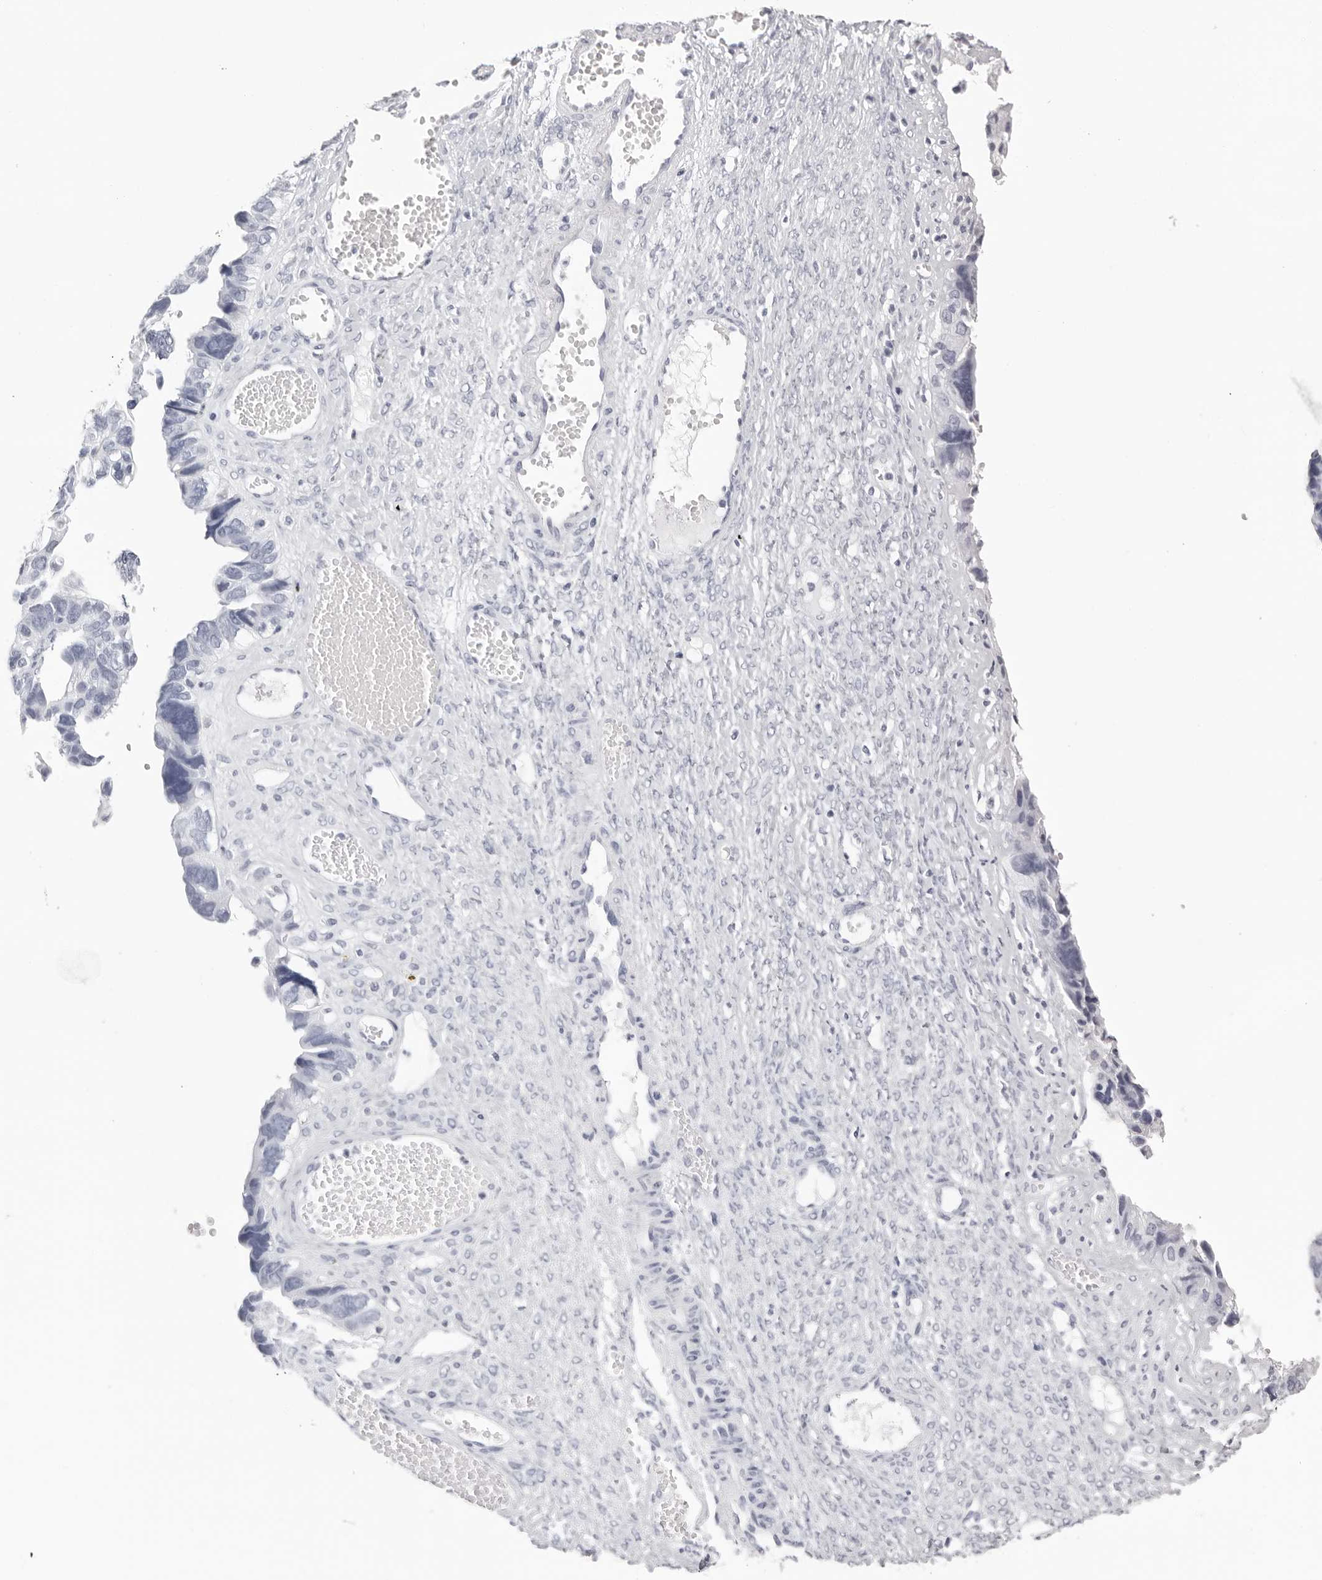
{"staining": {"intensity": "negative", "quantity": "none", "location": "none"}, "tissue": "ovarian cancer", "cell_type": "Tumor cells", "image_type": "cancer", "snomed": [{"axis": "morphology", "description": "Cystadenocarcinoma, serous, NOS"}, {"axis": "topography", "description": "Ovary"}], "caption": "DAB (3,3'-diaminobenzidine) immunohistochemical staining of ovarian serous cystadenocarcinoma demonstrates no significant positivity in tumor cells. (DAB (3,3'-diaminobenzidine) IHC, high magnification).", "gene": "RHO", "patient": {"sex": "female", "age": 79}}